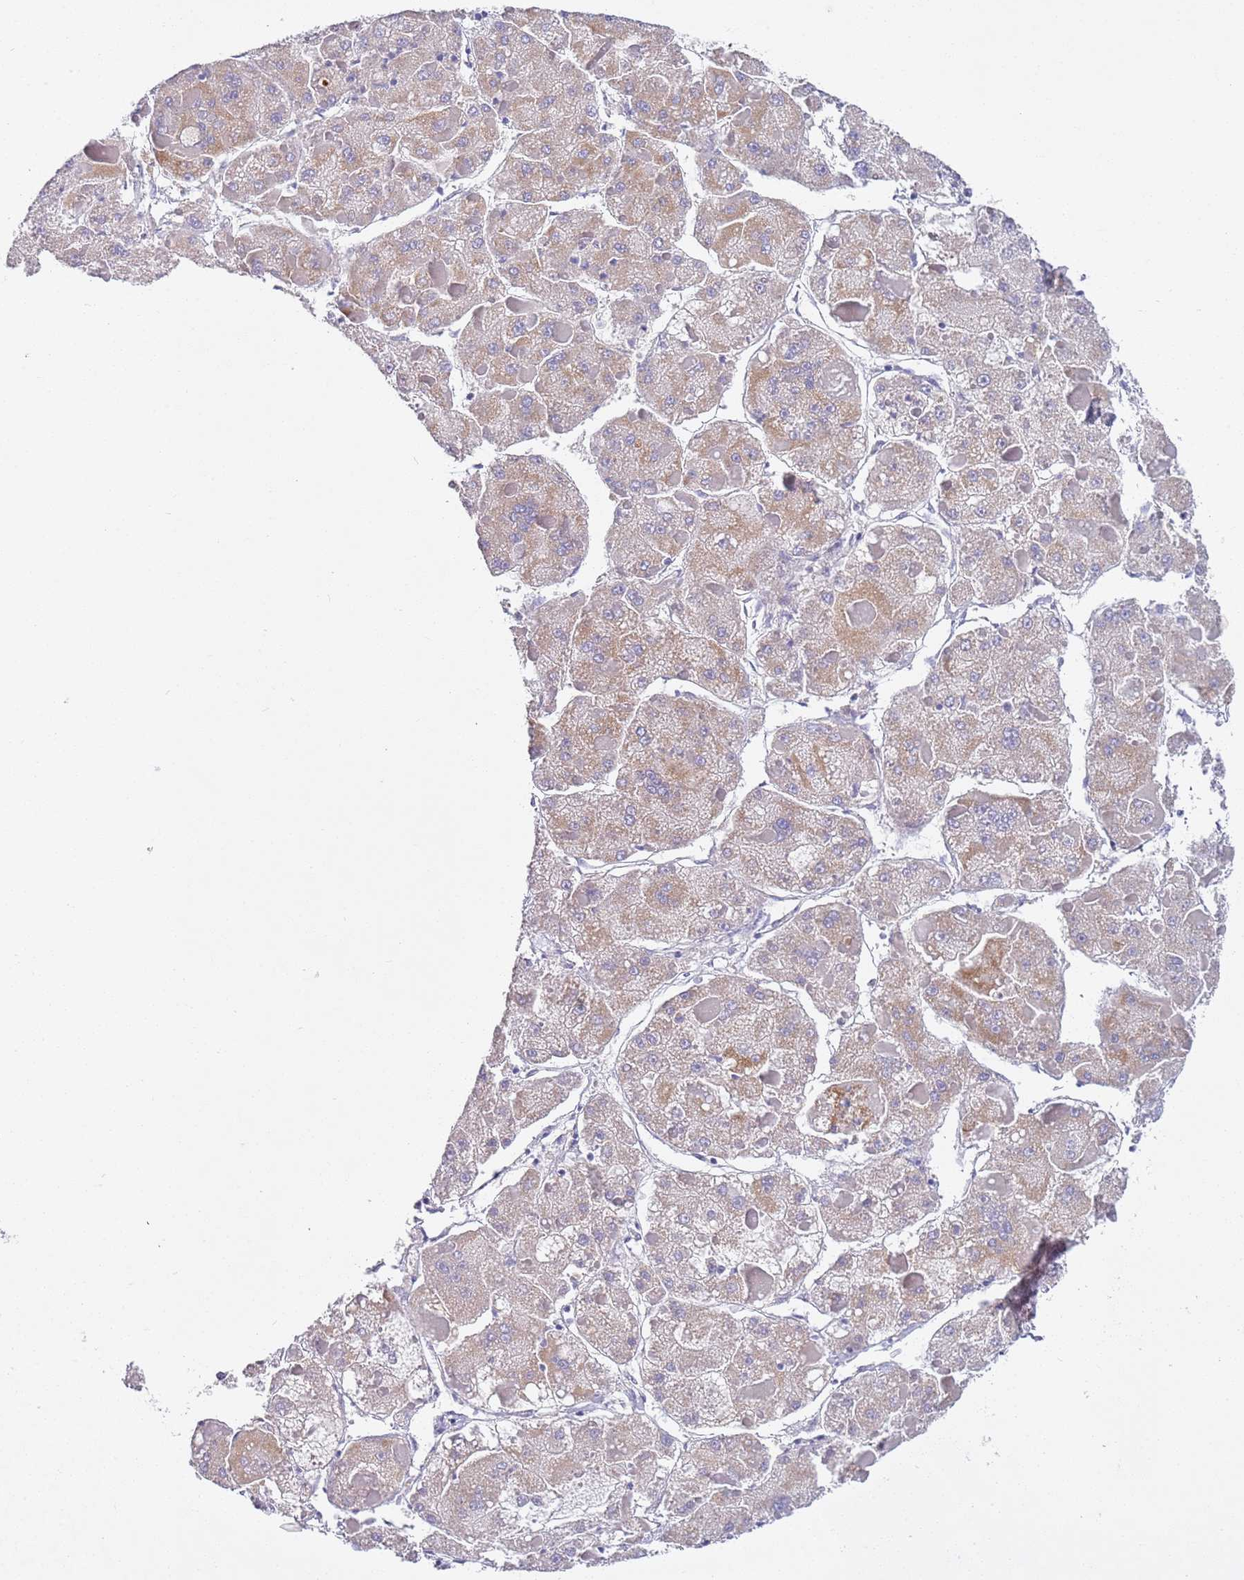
{"staining": {"intensity": "weak", "quantity": "<25%", "location": "cytoplasmic/membranous"}, "tissue": "liver cancer", "cell_type": "Tumor cells", "image_type": "cancer", "snomed": [{"axis": "morphology", "description": "Carcinoma, Hepatocellular, NOS"}, {"axis": "topography", "description": "Liver"}], "caption": "The image demonstrates no significant positivity in tumor cells of liver hepatocellular carcinoma.", "gene": "BRMS1L", "patient": {"sex": "female", "age": 73}}